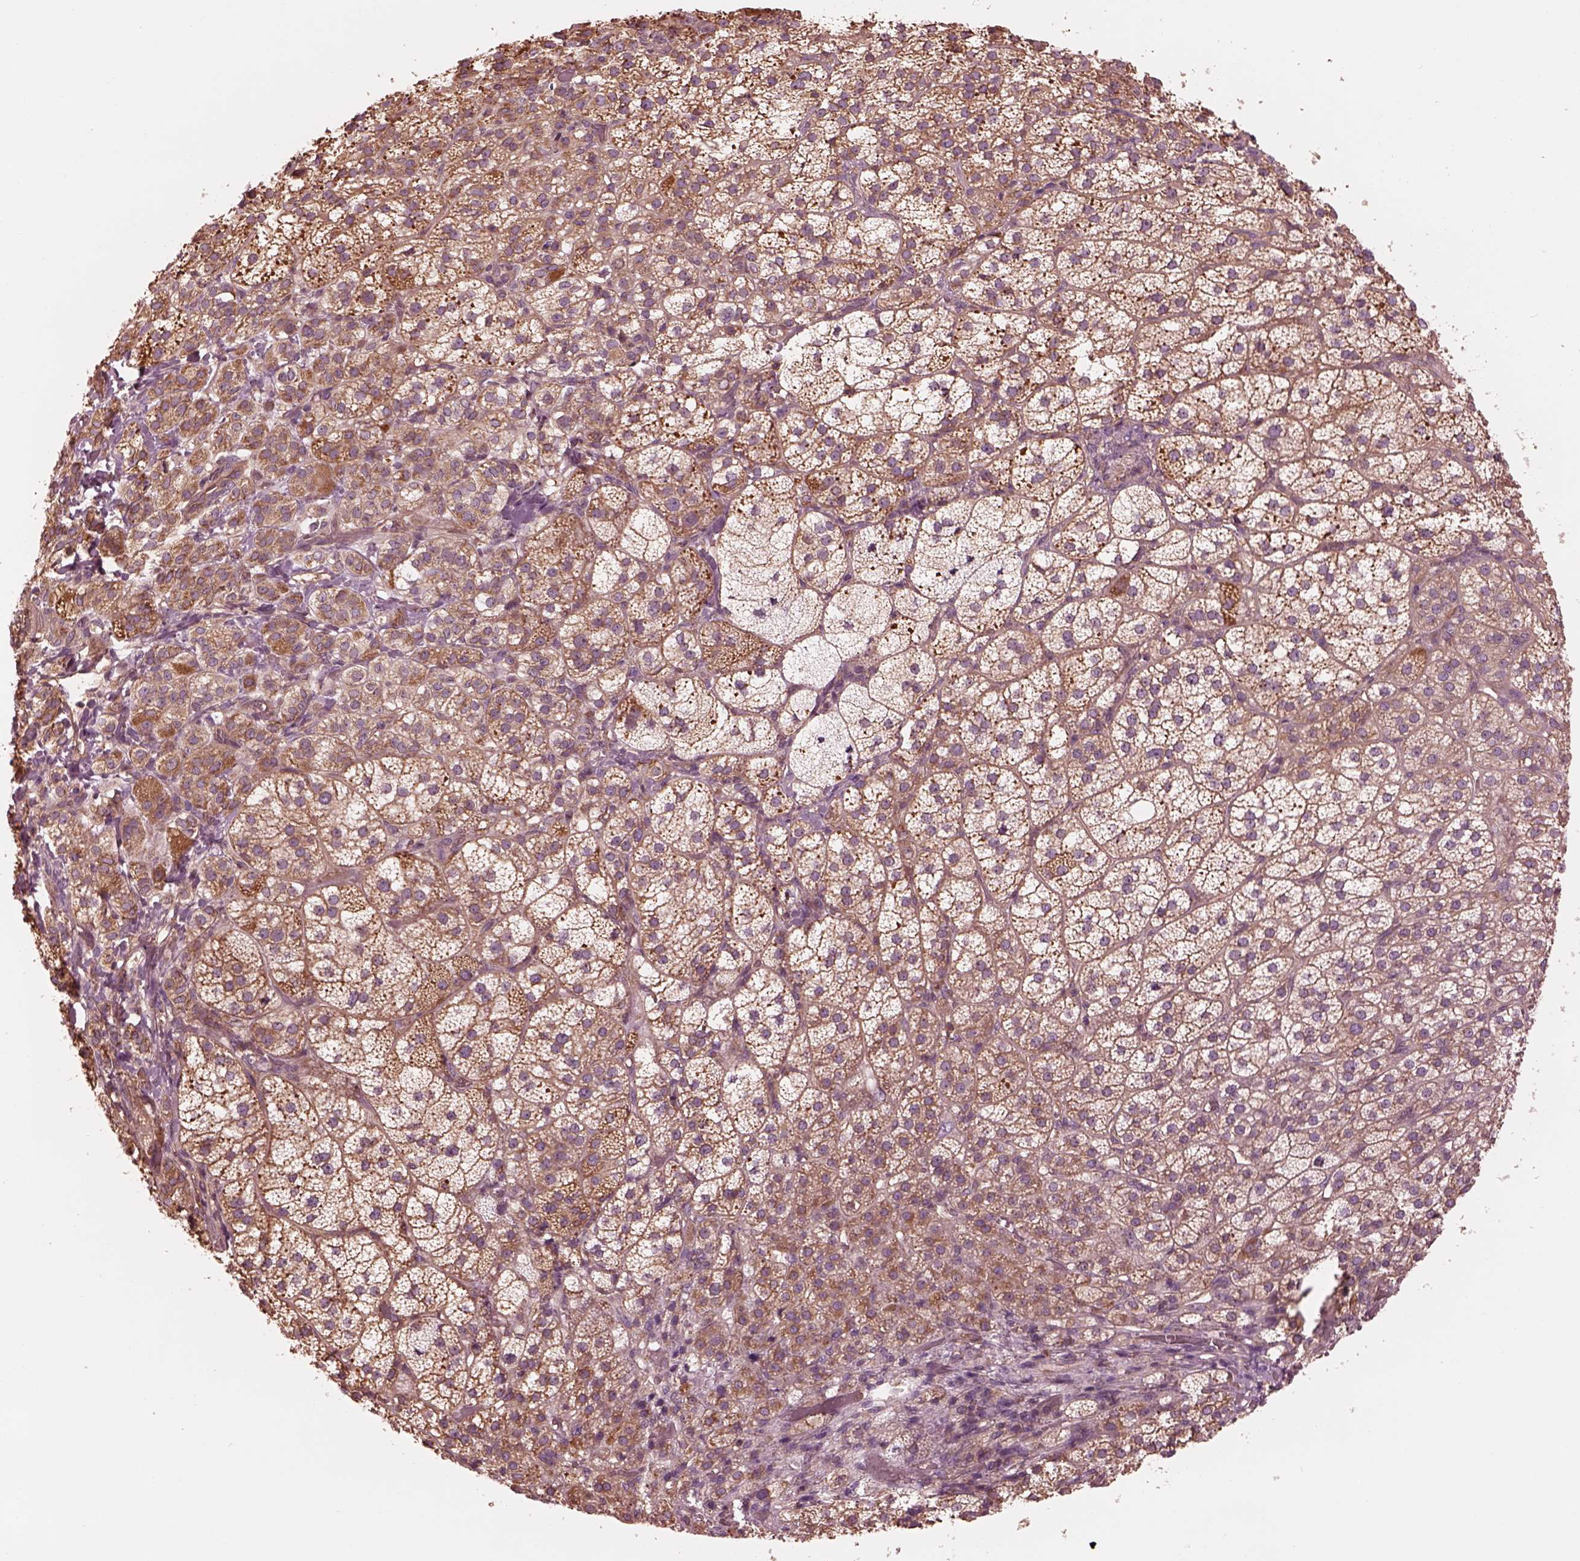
{"staining": {"intensity": "strong", "quantity": ">75%", "location": "cytoplasmic/membranous"}, "tissue": "adrenal gland", "cell_type": "Glandular cells", "image_type": "normal", "snomed": [{"axis": "morphology", "description": "Normal tissue, NOS"}, {"axis": "topography", "description": "Adrenal gland"}], "caption": "Immunohistochemistry (IHC) histopathology image of benign human adrenal gland stained for a protein (brown), which displays high levels of strong cytoplasmic/membranous staining in about >75% of glandular cells.", "gene": "STK33", "patient": {"sex": "female", "age": 60}}